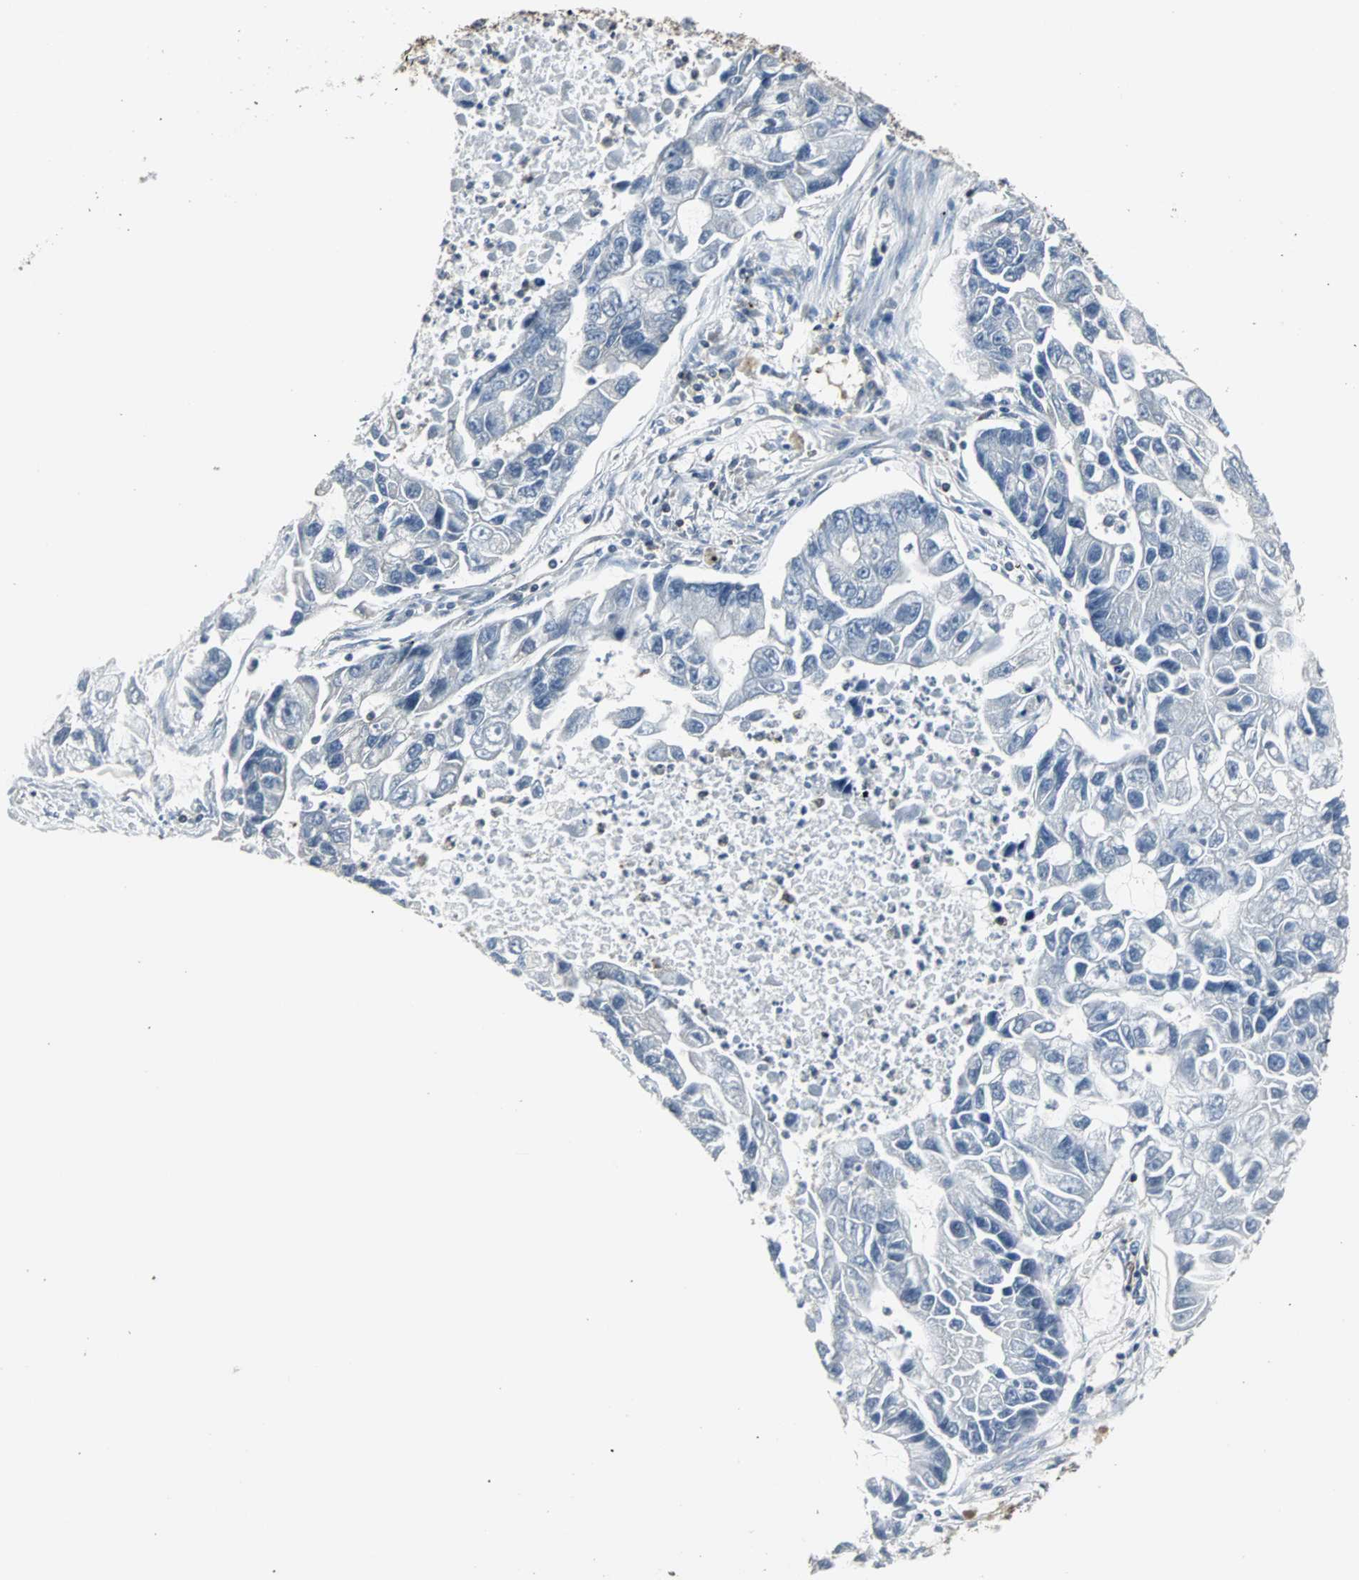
{"staining": {"intensity": "negative", "quantity": "none", "location": "none"}, "tissue": "lung cancer", "cell_type": "Tumor cells", "image_type": "cancer", "snomed": [{"axis": "morphology", "description": "Adenocarcinoma, NOS"}, {"axis": "topography", "description": "Lung"}], "caption": "Immunohistochemistry of human lung adenocarcinoma displays no expression in tumor cells.", "gene": "LRRFIP1", "patient": {"sex": "female", "age": 51}}